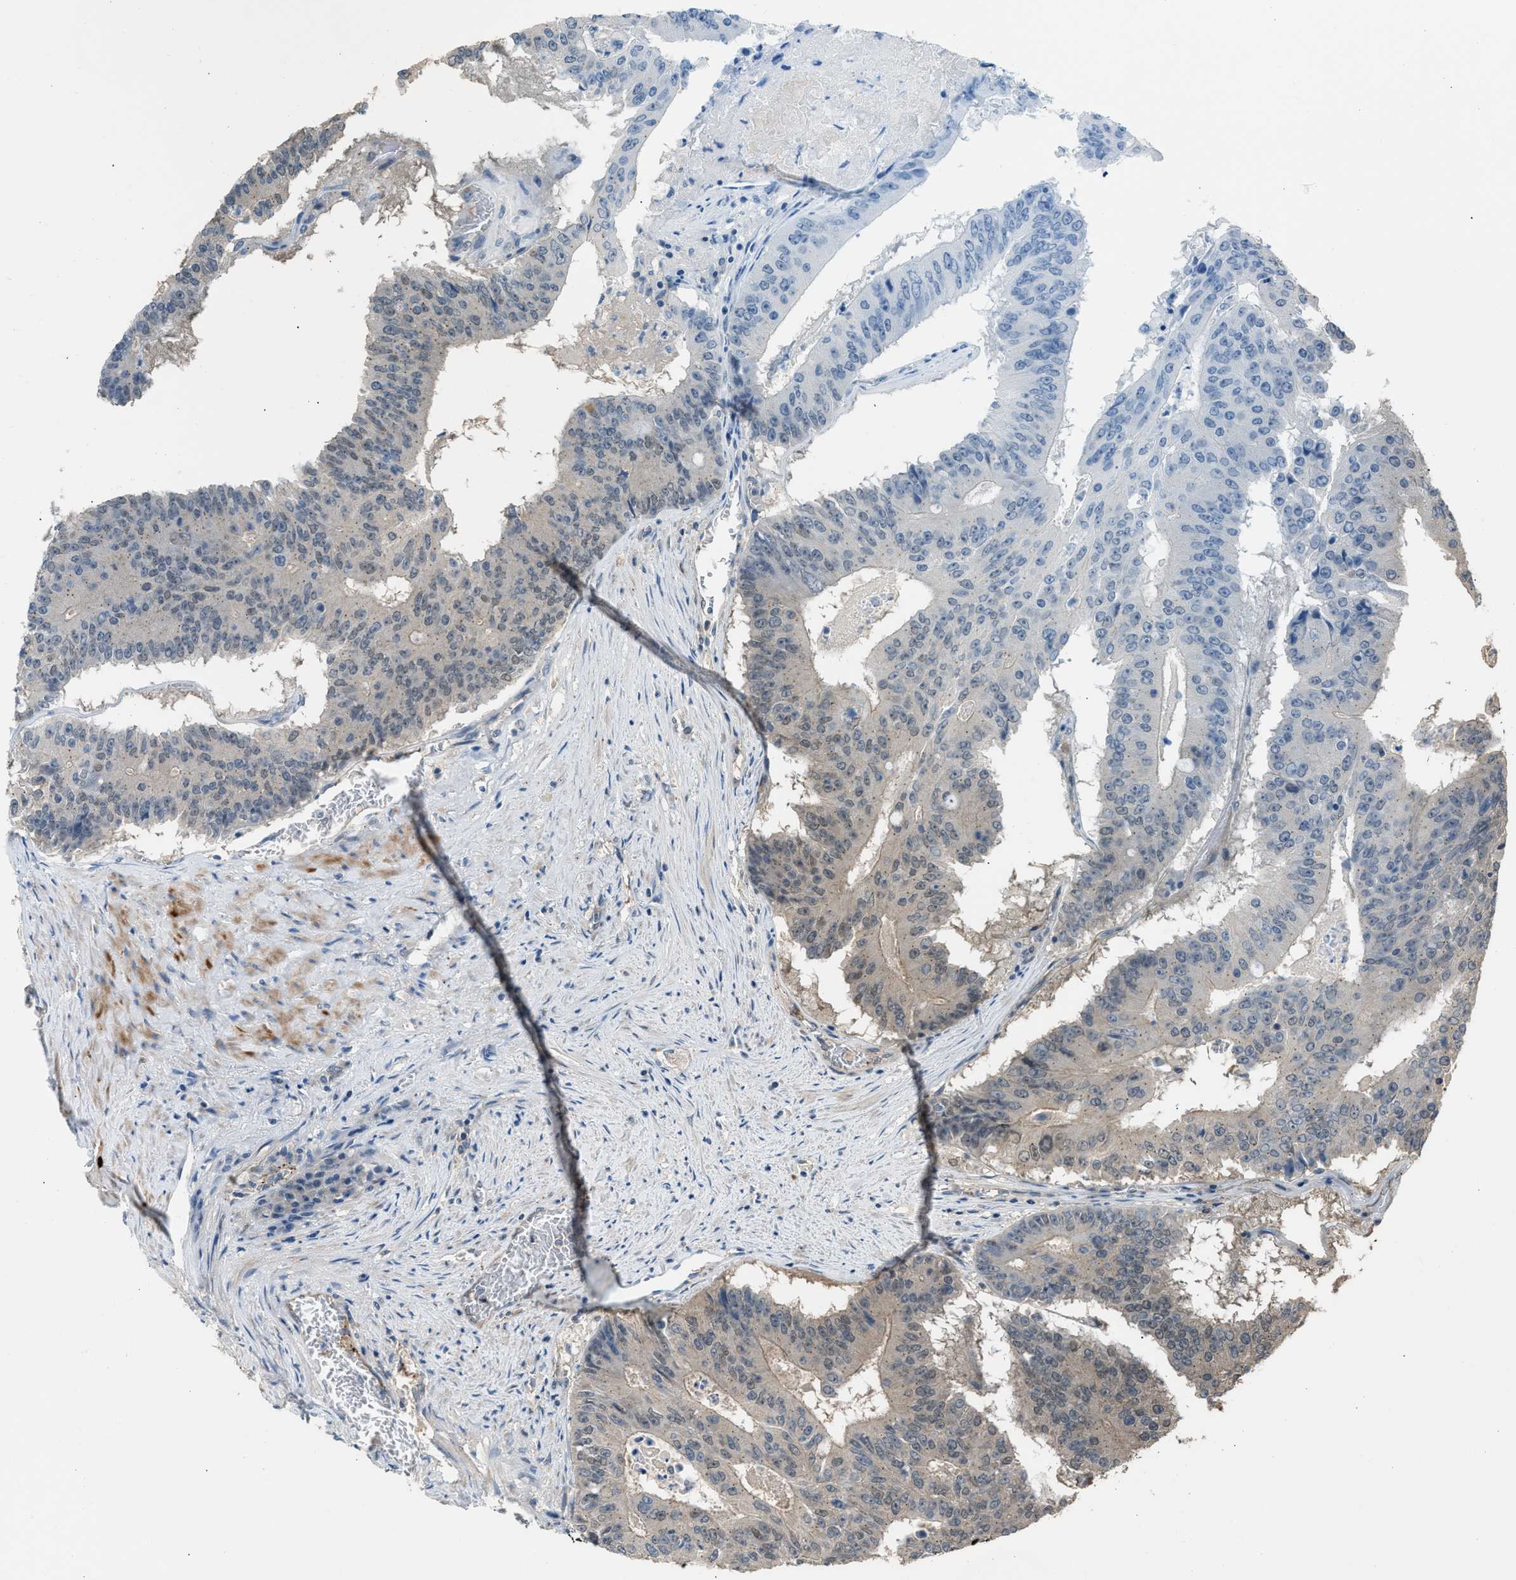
{"staining": {"intensity": "strong", "quantity": "25%-75%", "location": "nuclear"}, "tissue": "colorectal cancer", "cell_type": "Tumor cells", "image_type": "cancer", "snomed": [{"axis": "morphology", "description": "Adenocarcinoma, NOS"}, {"axis": "topography", "description": "Colon"}], "caption": "Immunohistochemistry of adenocarcinoma (colorectal) reveals high levels of strong nuclear staining in about 25%-75% of tumor cells.", "gene": "CRTC1", "patient": {"sex": "male", "age": 87}}